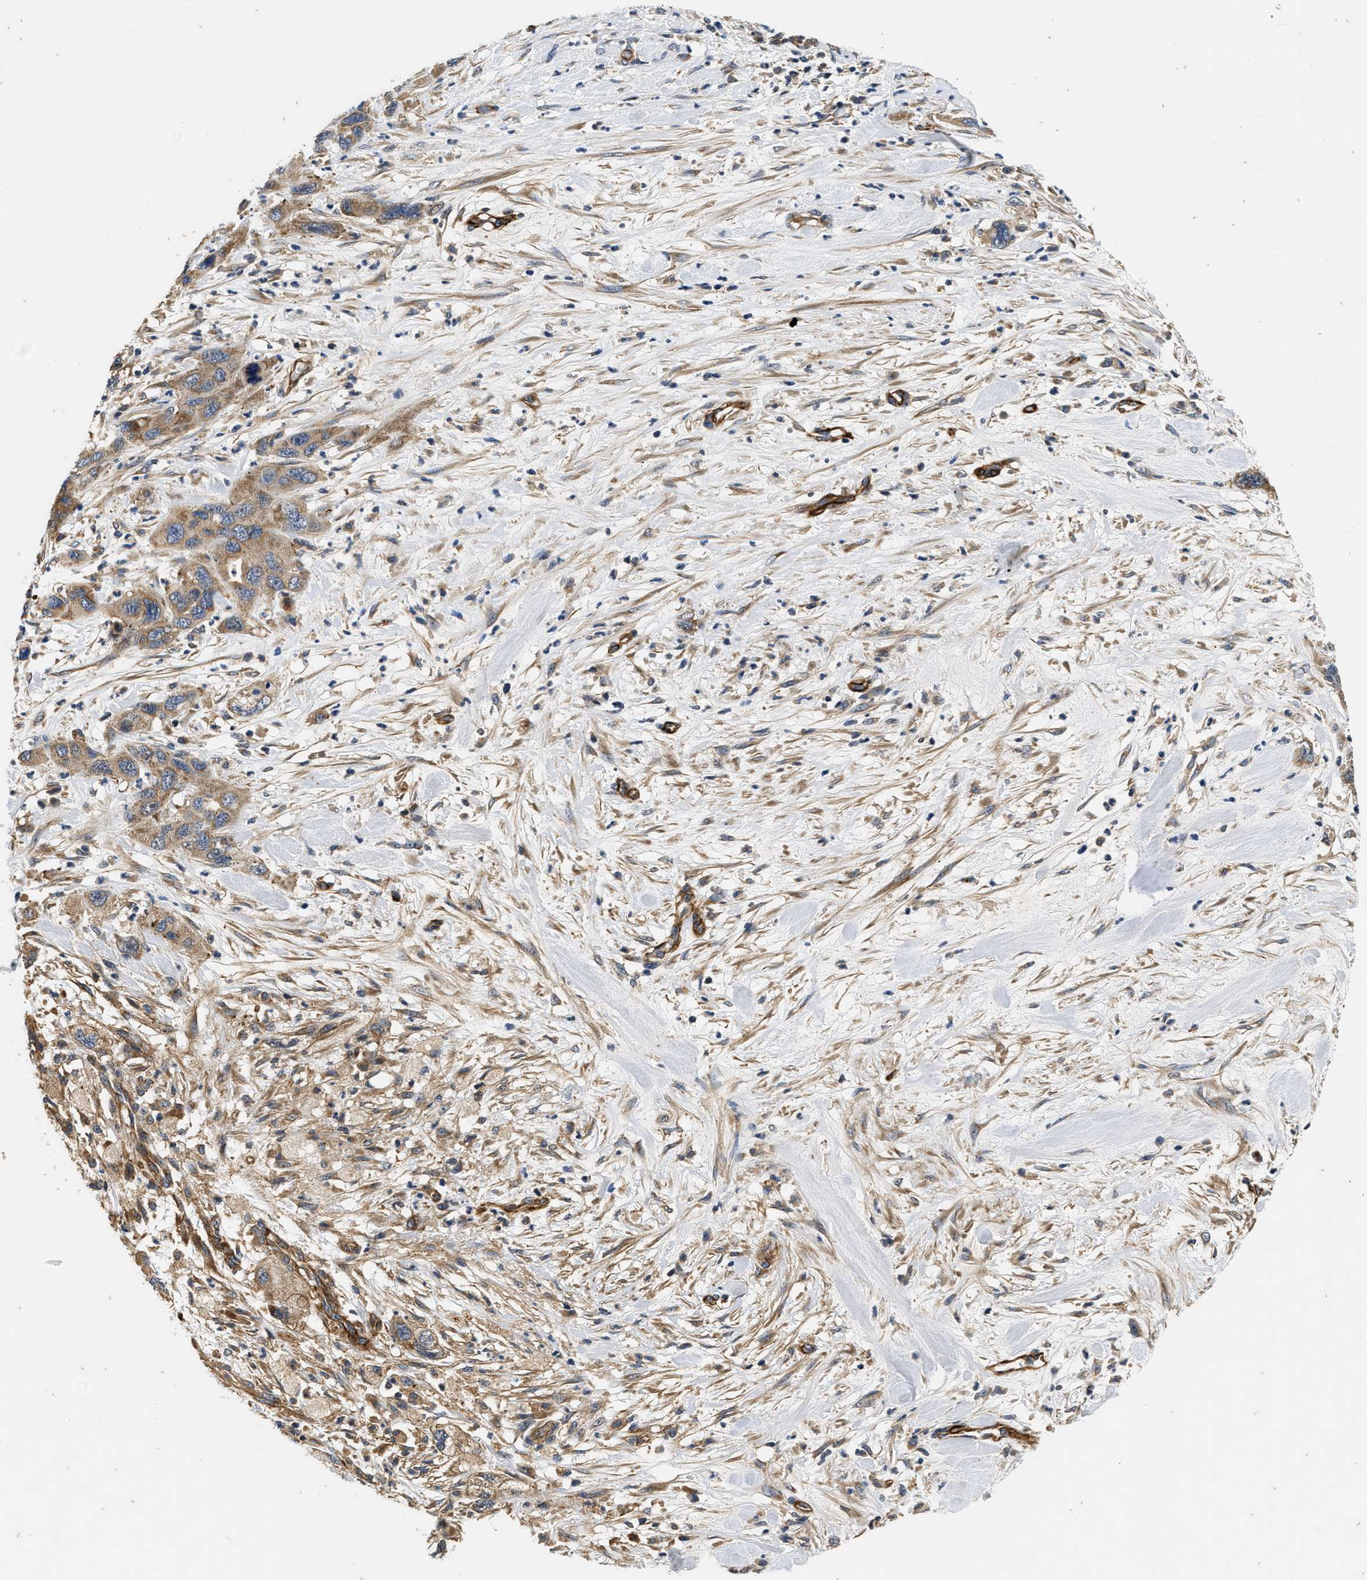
{"staining": {"intensity": "moderate", "quantity": ">75%", "location": "cytoplasmic/membranous"}, "tissue": "pancreatic cancer", "cell_type": "Tumor cells", "image_type": "cancer", "snomed": [{"axis": "morphology", "description": "Adenocarcinoma, NOS"}, {"axis": "topography", "description": "Pancreas"}], "caption": "Immunohistochemical staining of human adenocarcinoma (pancreatic) shows medium levels of moderate cytoplasmic/membranous staining in approximately >75% of tumor cells. Ihc stains the protein of interest in brown and the nuclei are stained blue.", "gene": "NME6", "patient": {"sex": "female", "age": 71}}